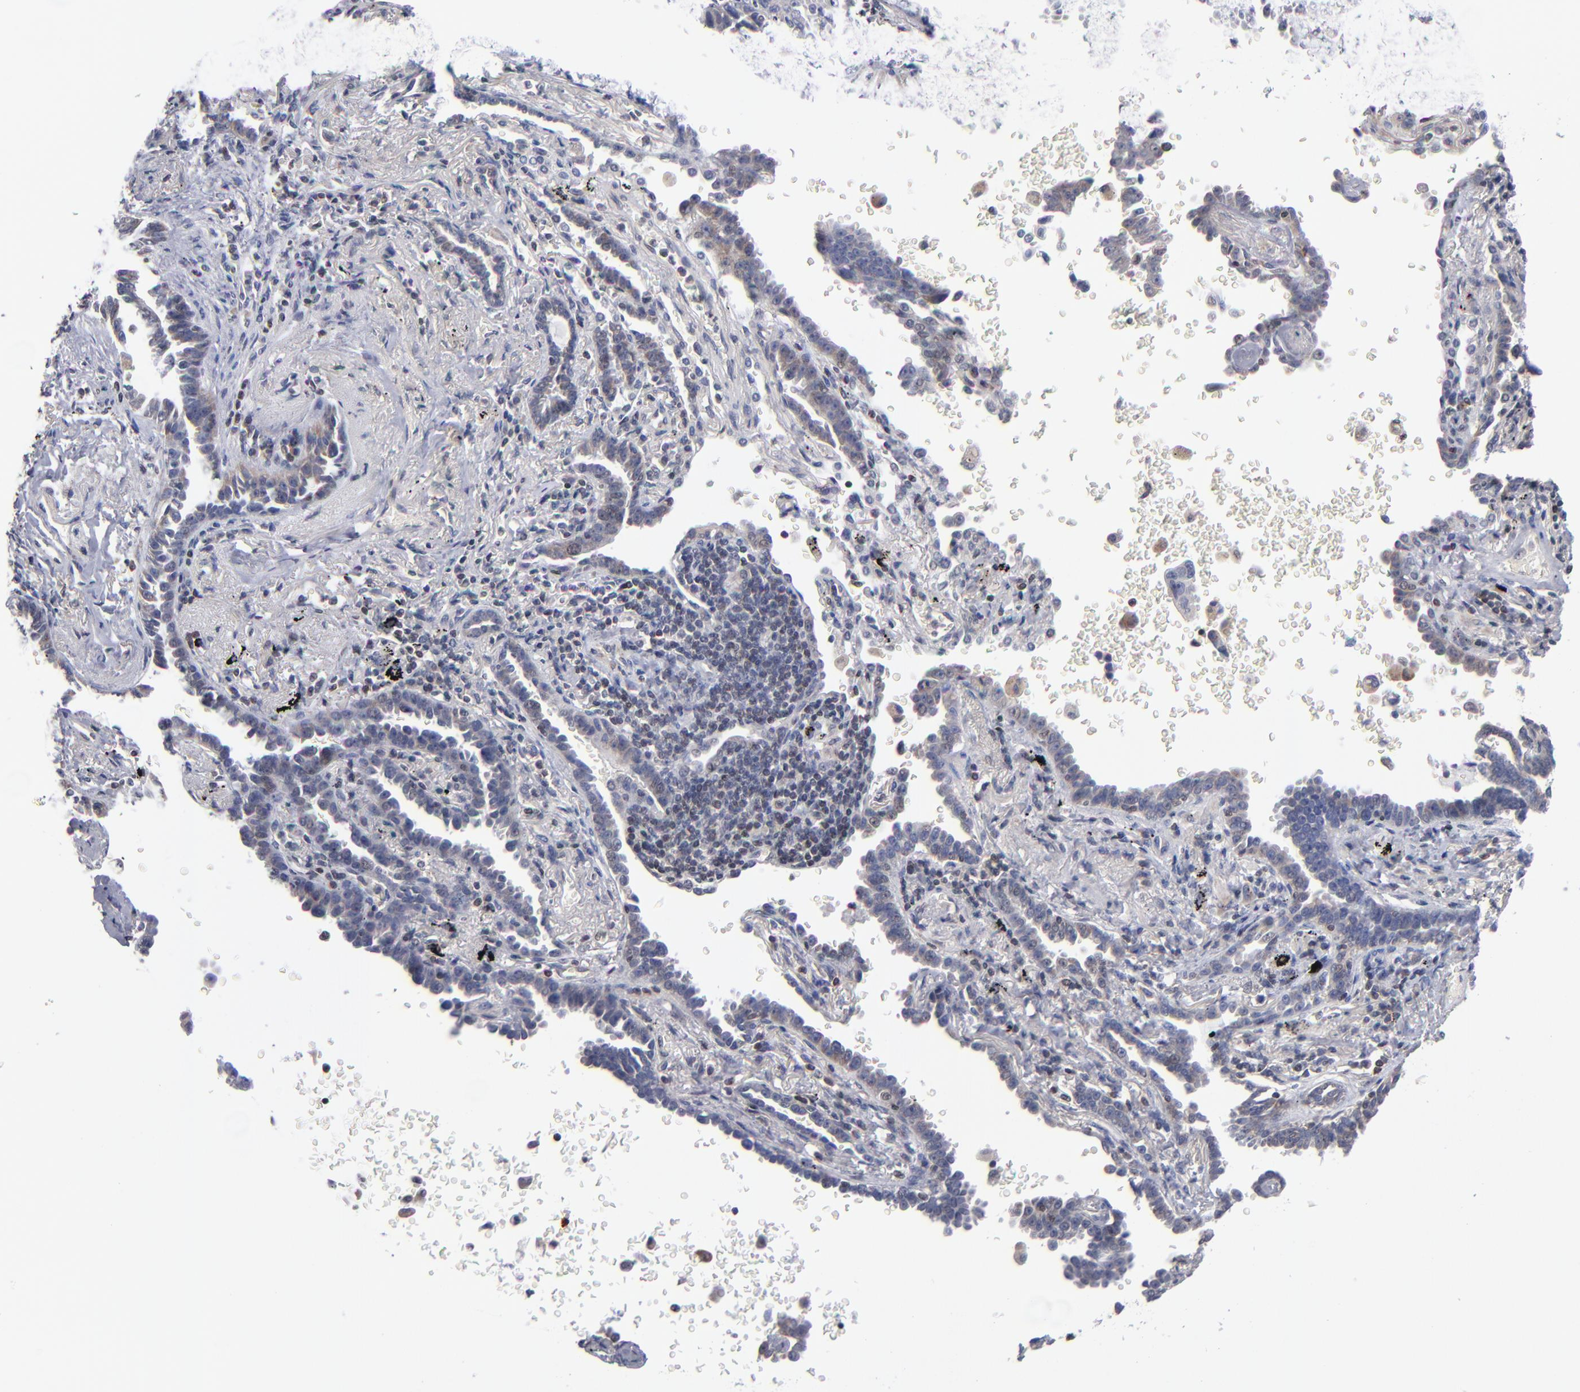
{"staining": {"intensity": "weak", "quantity": "25%-75%", "location": "cytoplasmic/membranous"}, "tissue": "lung cancer", "cell_type": "Tumor cells", "image_type": "cancer", "snomed": [{"axis": "morphology", "description": "Adenocarcinoma, NOS"}, {"axis": "topography", "description": "Lung"}], "caption": "IHC (DAB) staining of human adenocarcinoma (lung) displays weak cytoplasmic/membranous protein positivity in about 25%-75% of tumor cells.", "gene": "ODF2", "patient": {"sex": "female", "age": 64}}